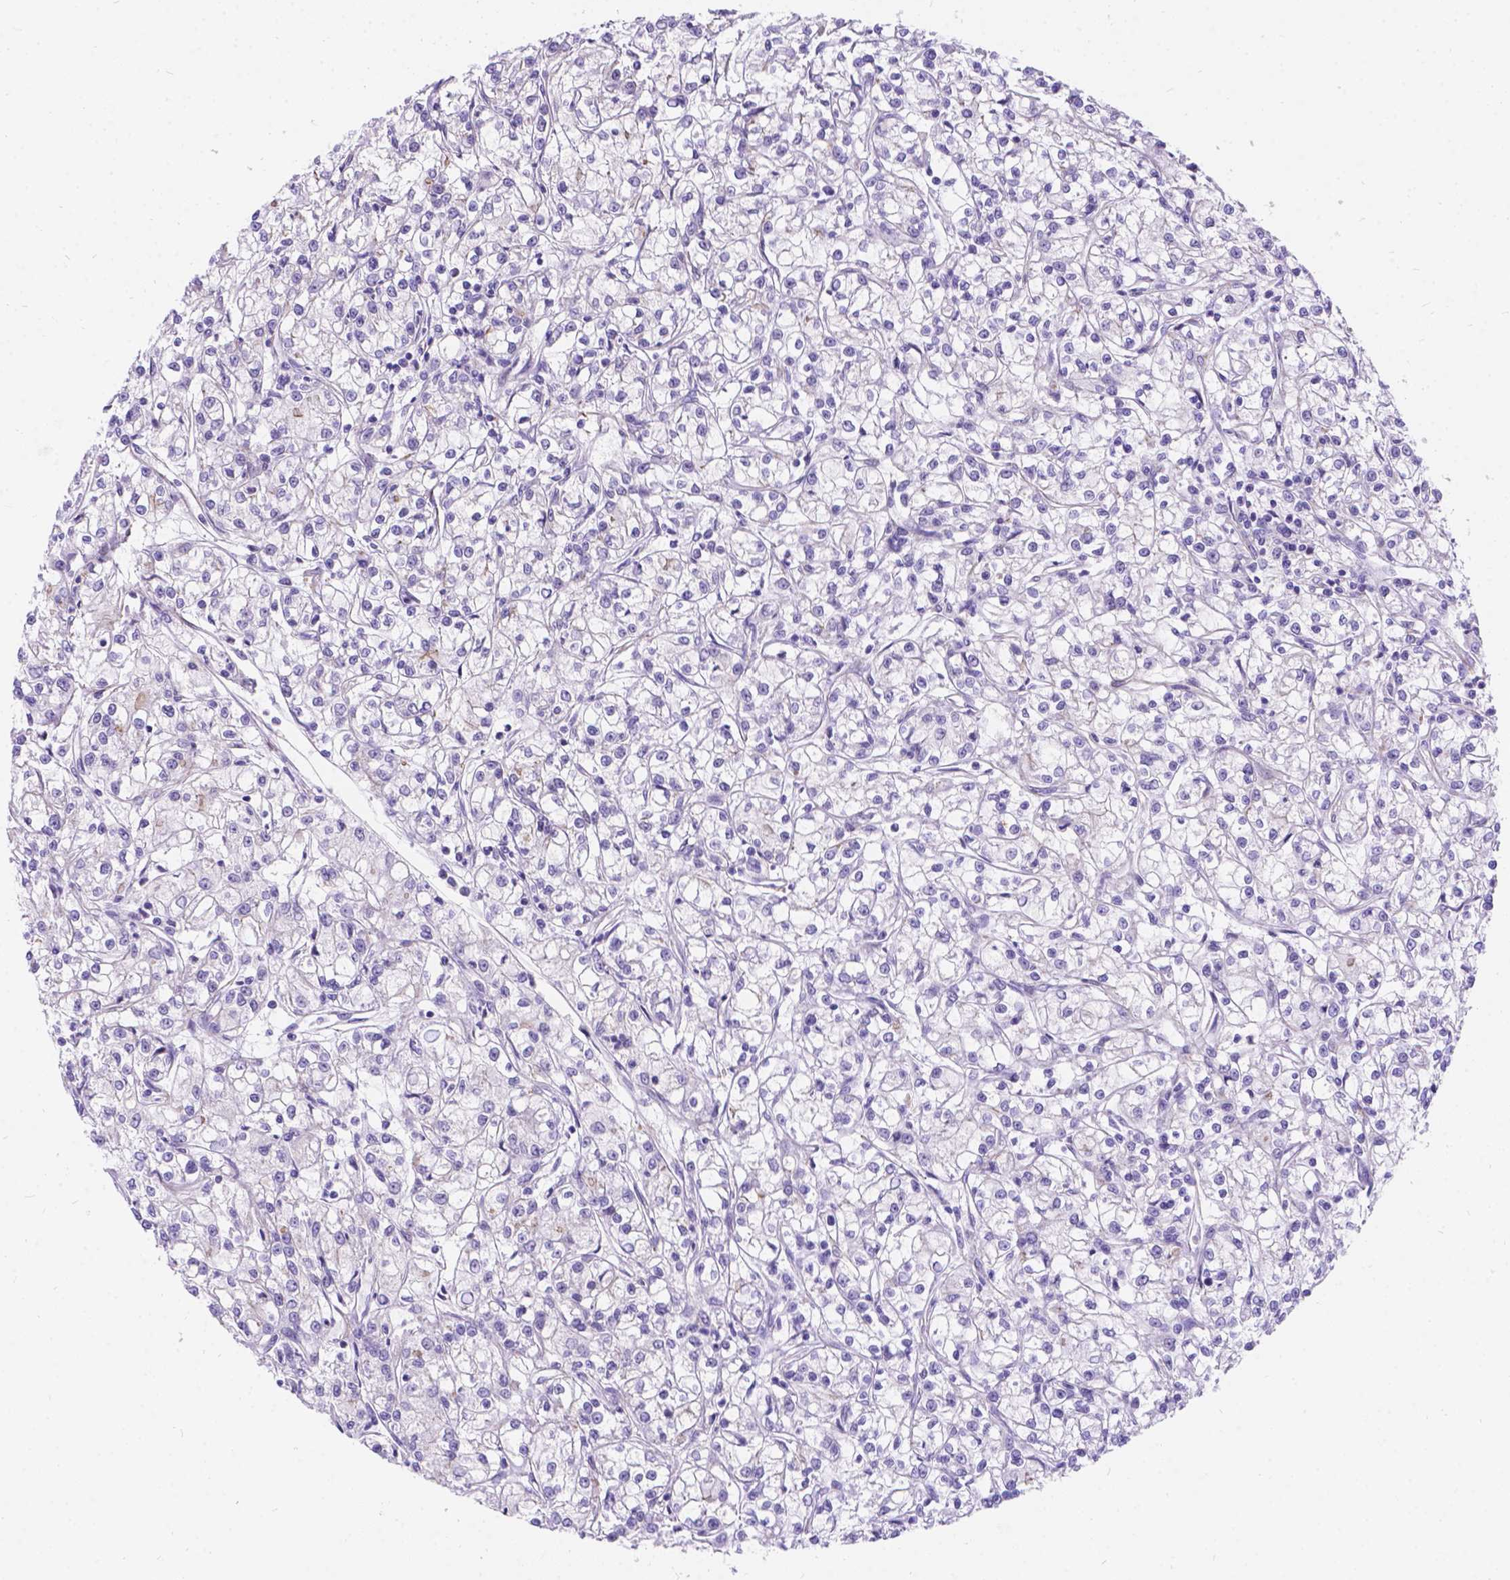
{"staining": {"intensity": "negative", "quantity": "none", "location": "none"}, "tissue": "renal cancer", "cell_type": "Tumor cells", "image_type": "cancer", "snomed": [{"axis": "morphology", "description": "Adenocarcinoma, NOS"}, {"axis": "topography", "description": "Kidney"}], "caption": "DAB (3,3'-diaminobenzidine) immunohistochemical staining of renal cancer (adenocarcinoma) displays no significant staining in tumor cells. (Brightfield microscopy of DAB (3,3'-diaminobenzidine) immunohistochemistry (IHC) at high magnification).", "gene": "PALS1", "patient": {"sex": "female", "age": 59}}